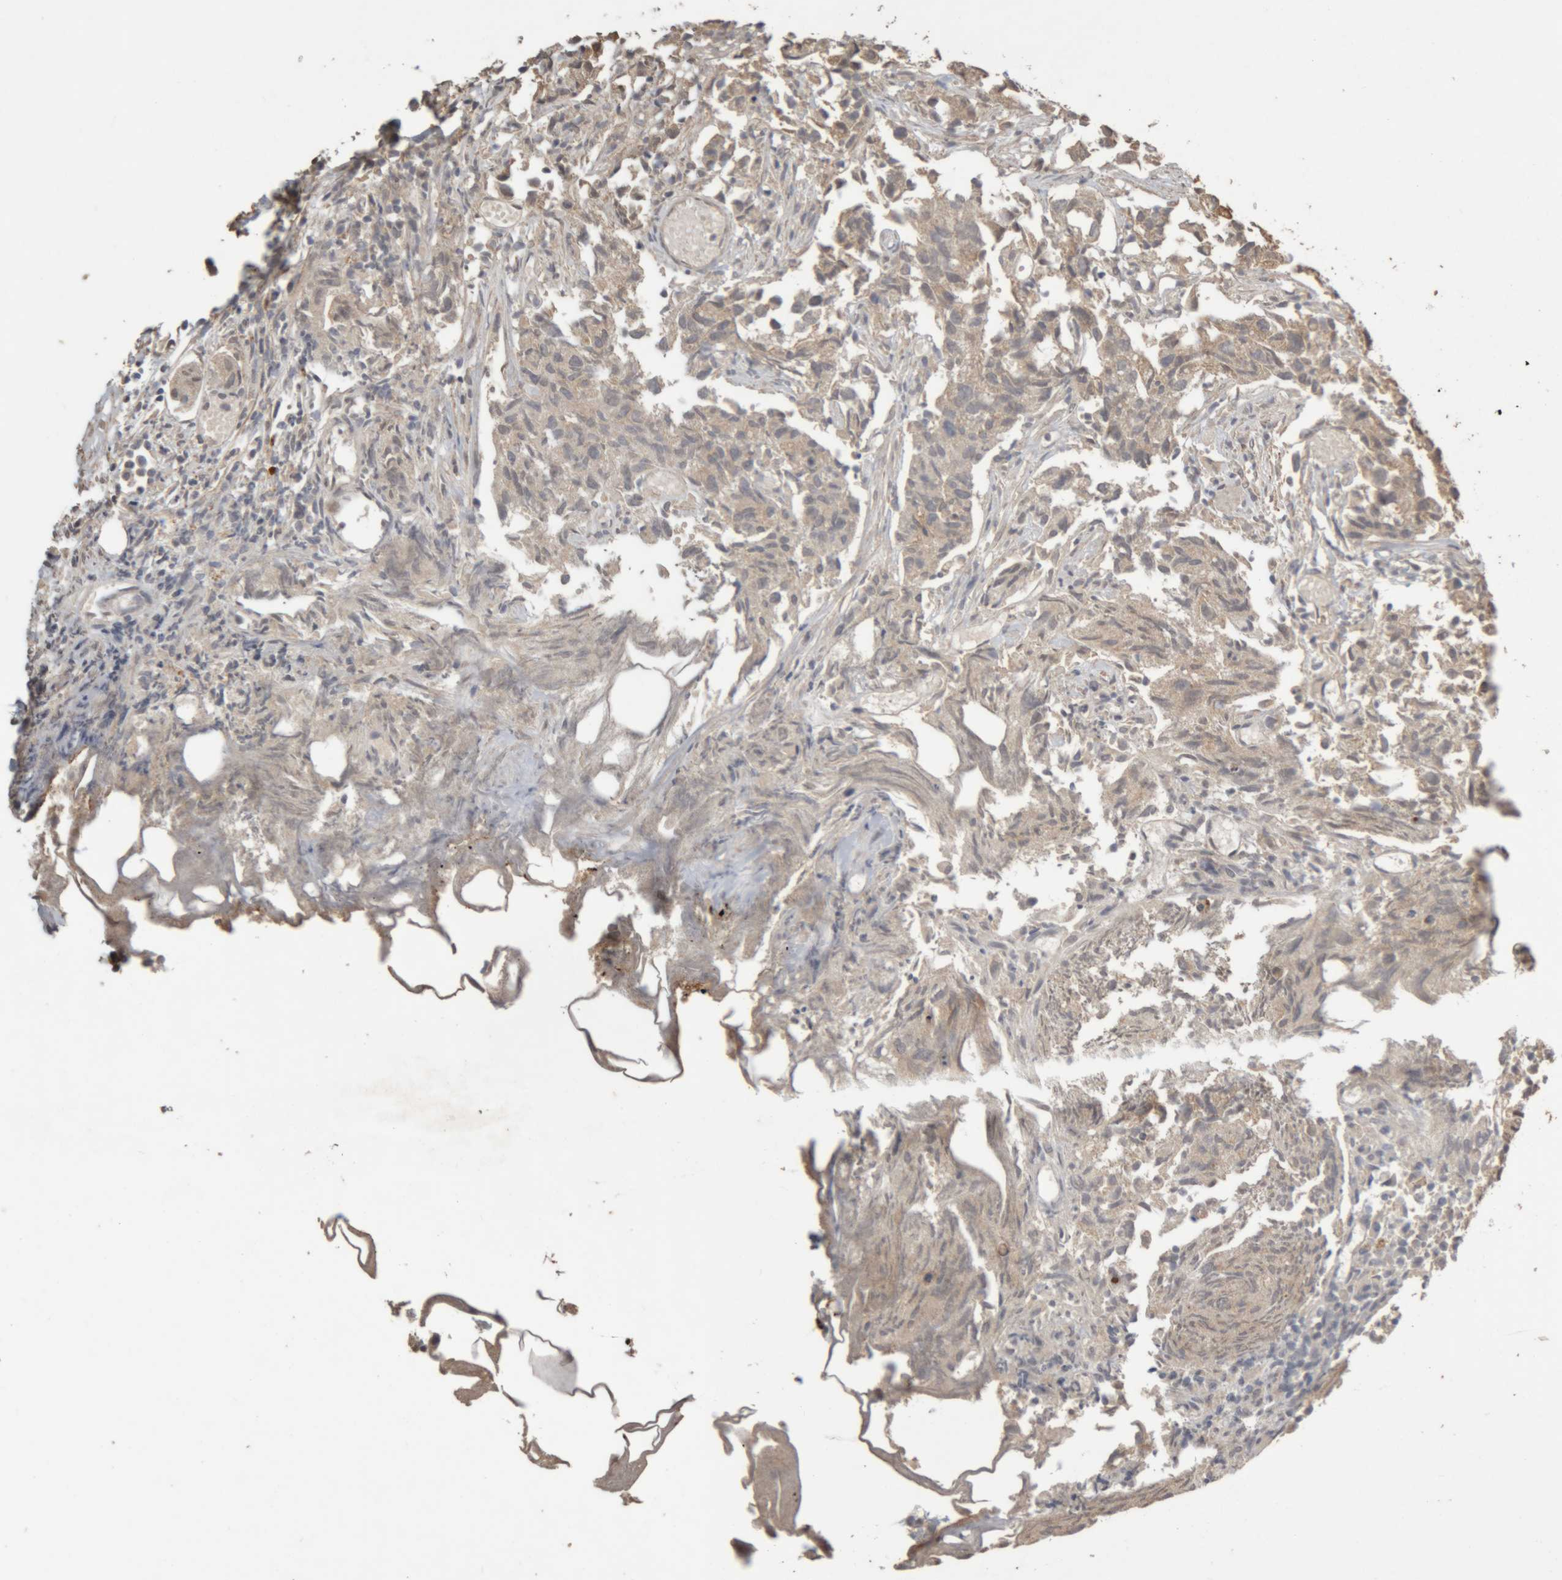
{"staining": {"intensity": "weak", "quantity": "25%-75%", "location": "cytoplasmic/membranous"}, "tissue": "urothelial cancer", "cell_type": "Tumor cells", "image_type": "cancer", "snomed": [{"axis": "morphology", "description": "Urothelial carcinoma, High grade"}, {"axis": "topography", "description": "Urinary bladder"}], "caption": "High-power microscopy captured an IHC photomicrograph of urothelial cancer, revealing weak cytoplasmic/membranous staining in approximately 25%-75% of tumor cells.", "gene": "KEAP1", "patient": {"sex": "female", "age": 75}}